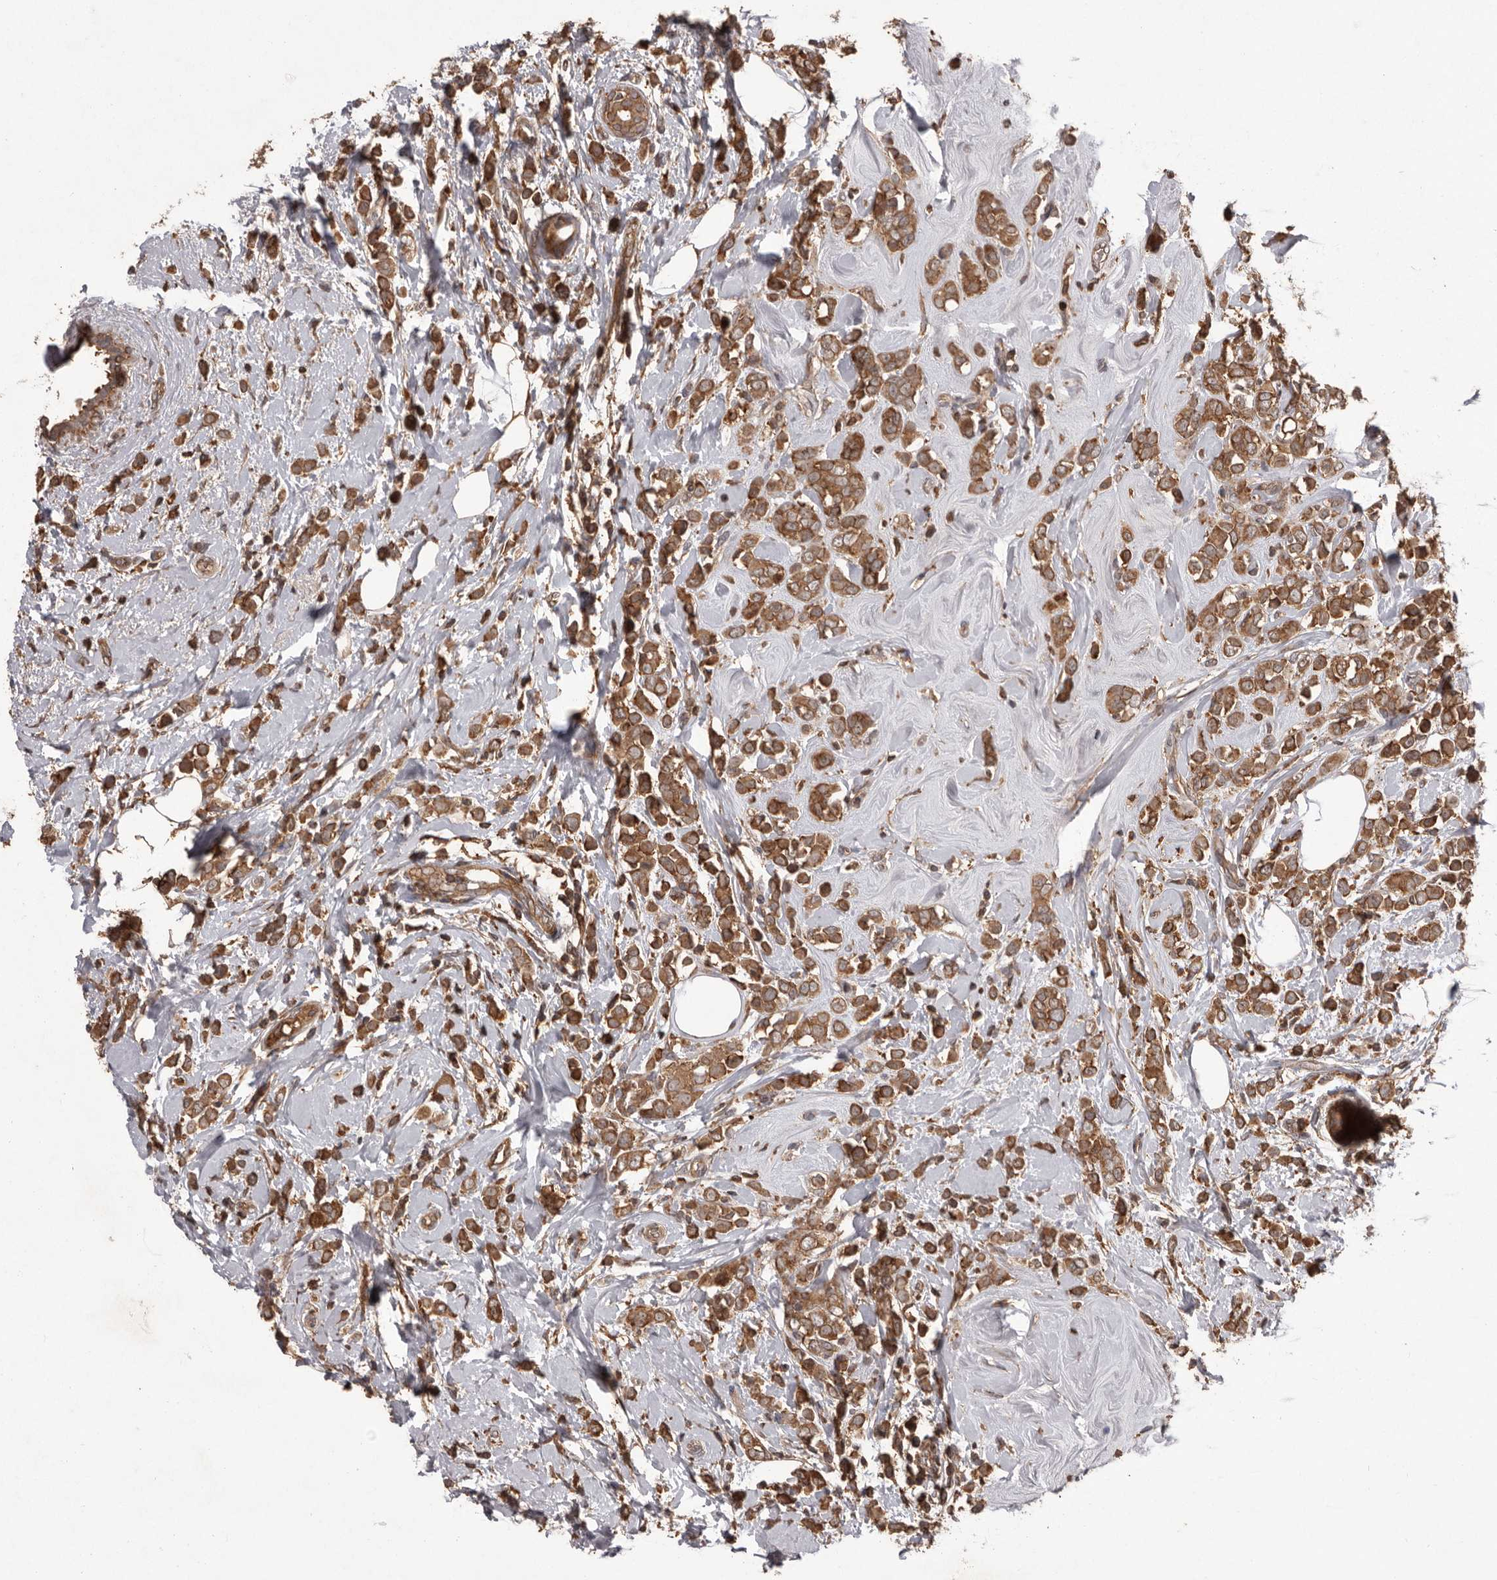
{"staining": {"intensity": "moderate", "quantity": ">75%", "location": "cytoplasmic/membranous"}, "tissue": "breast cancer", "cell_type": "Tumor cells", "image_type": "cancer", "snomed": [{"axis": "morphology", "description": "Lobular carcinoma"}, {"axis": "topography", "description": "Breast"}], "caption": "About >75% of tumor cells in breast lobular carcinoma show moderate cytoplasmic/membranous protein staining as visualized by brown immunohistochemical staining.", "gene": "SLC22A3", "patient": {"sex": "female", "age": 47}}